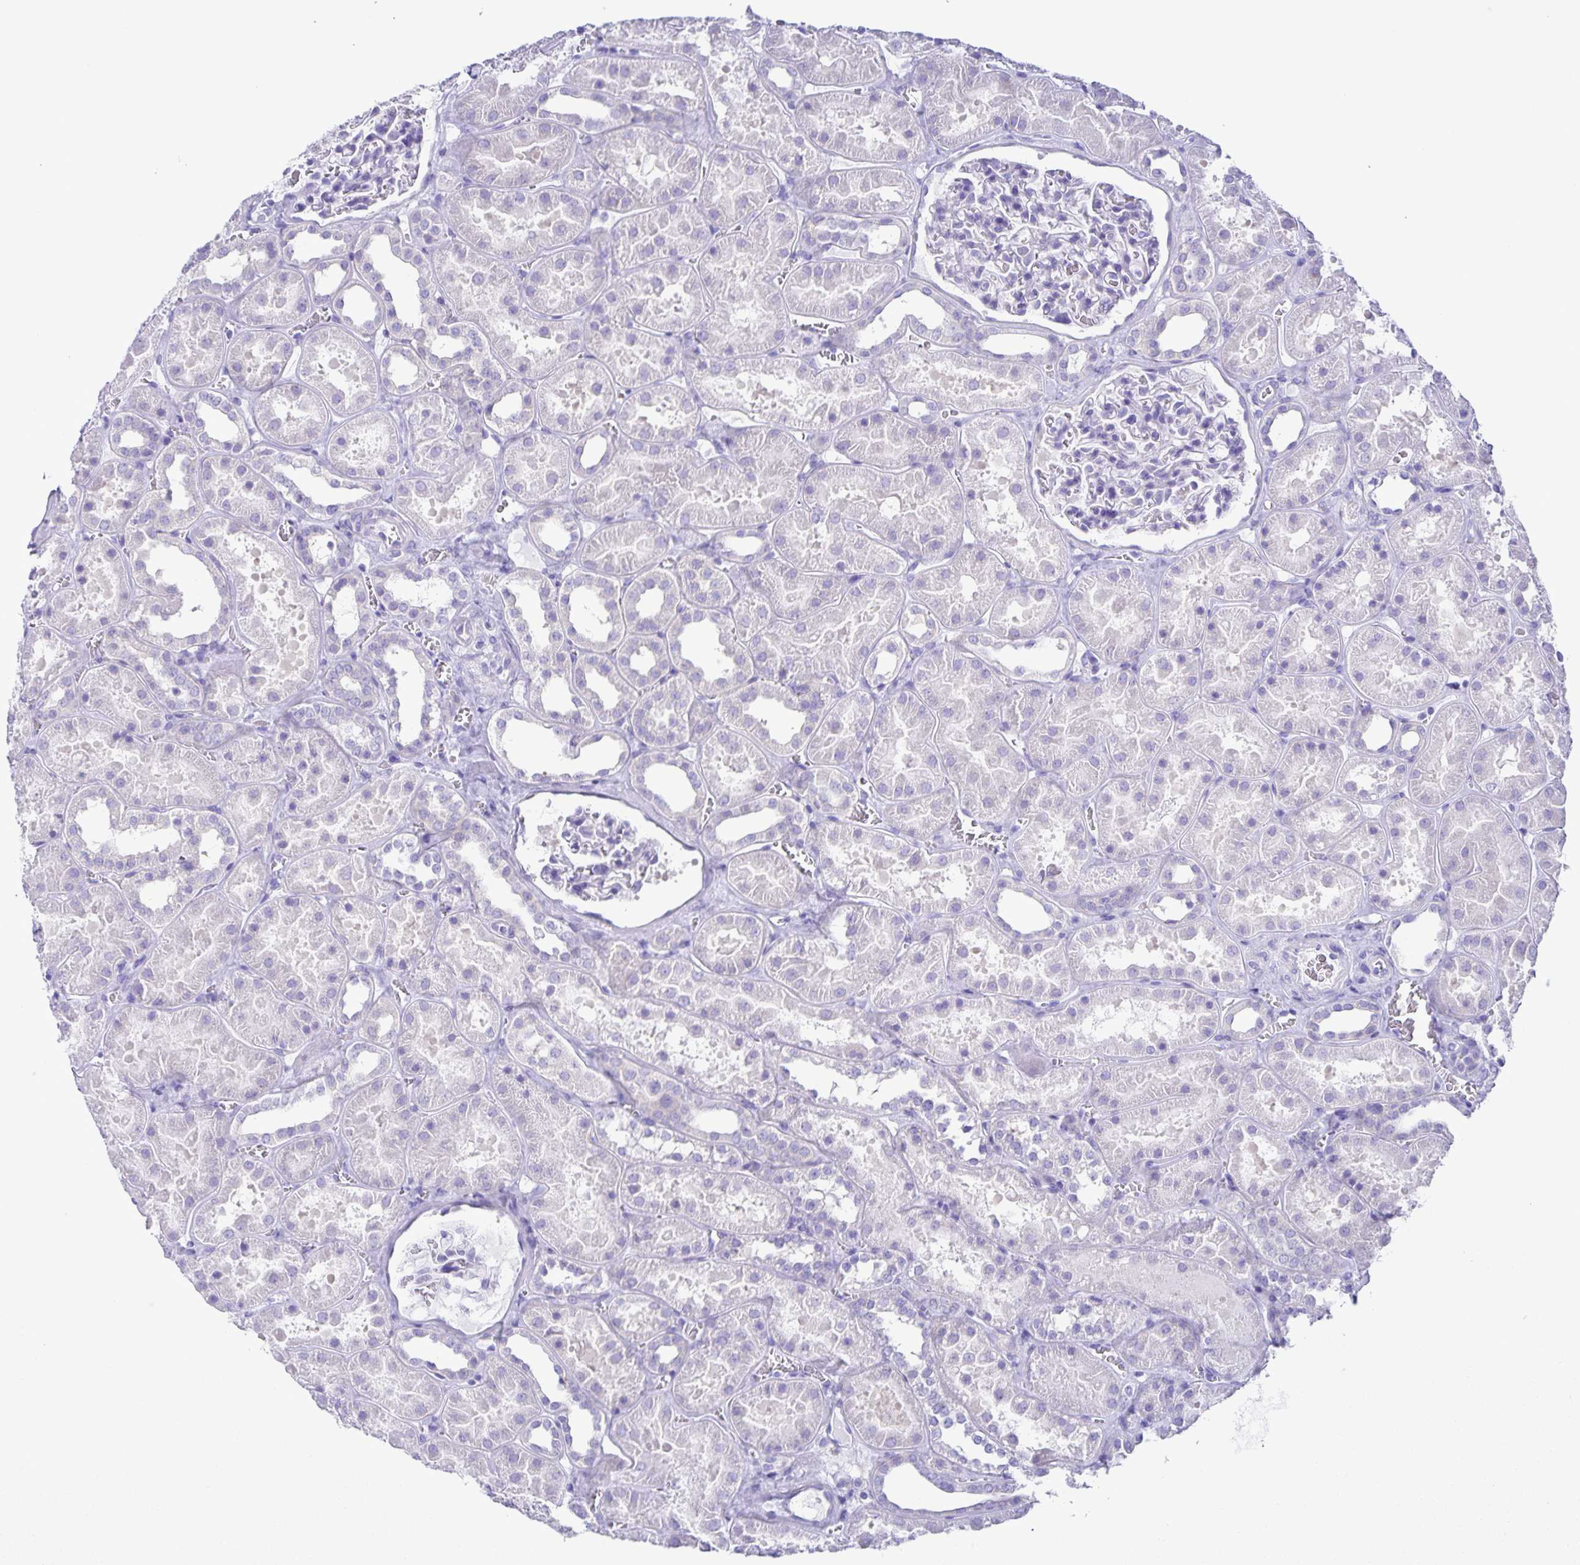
{"staining": {"intensity": "negative", "quantity": "none", "location": "none"}, "tissue": "kidney", "cell_type": "Cells in glomeruli", "image_type": "normal", "snomed": [{"axis": "morphology", "description": "Normal tissue, NOS"}, {"axis": "topography", "description": "Kidney"}], "caption": "Immunohistochemical staining of unremarkable human kidney demonstrates no significant staining in cells in glomeruli.", "gene": "CAPSL", "patient": {"sex": "female", "age": 41}}